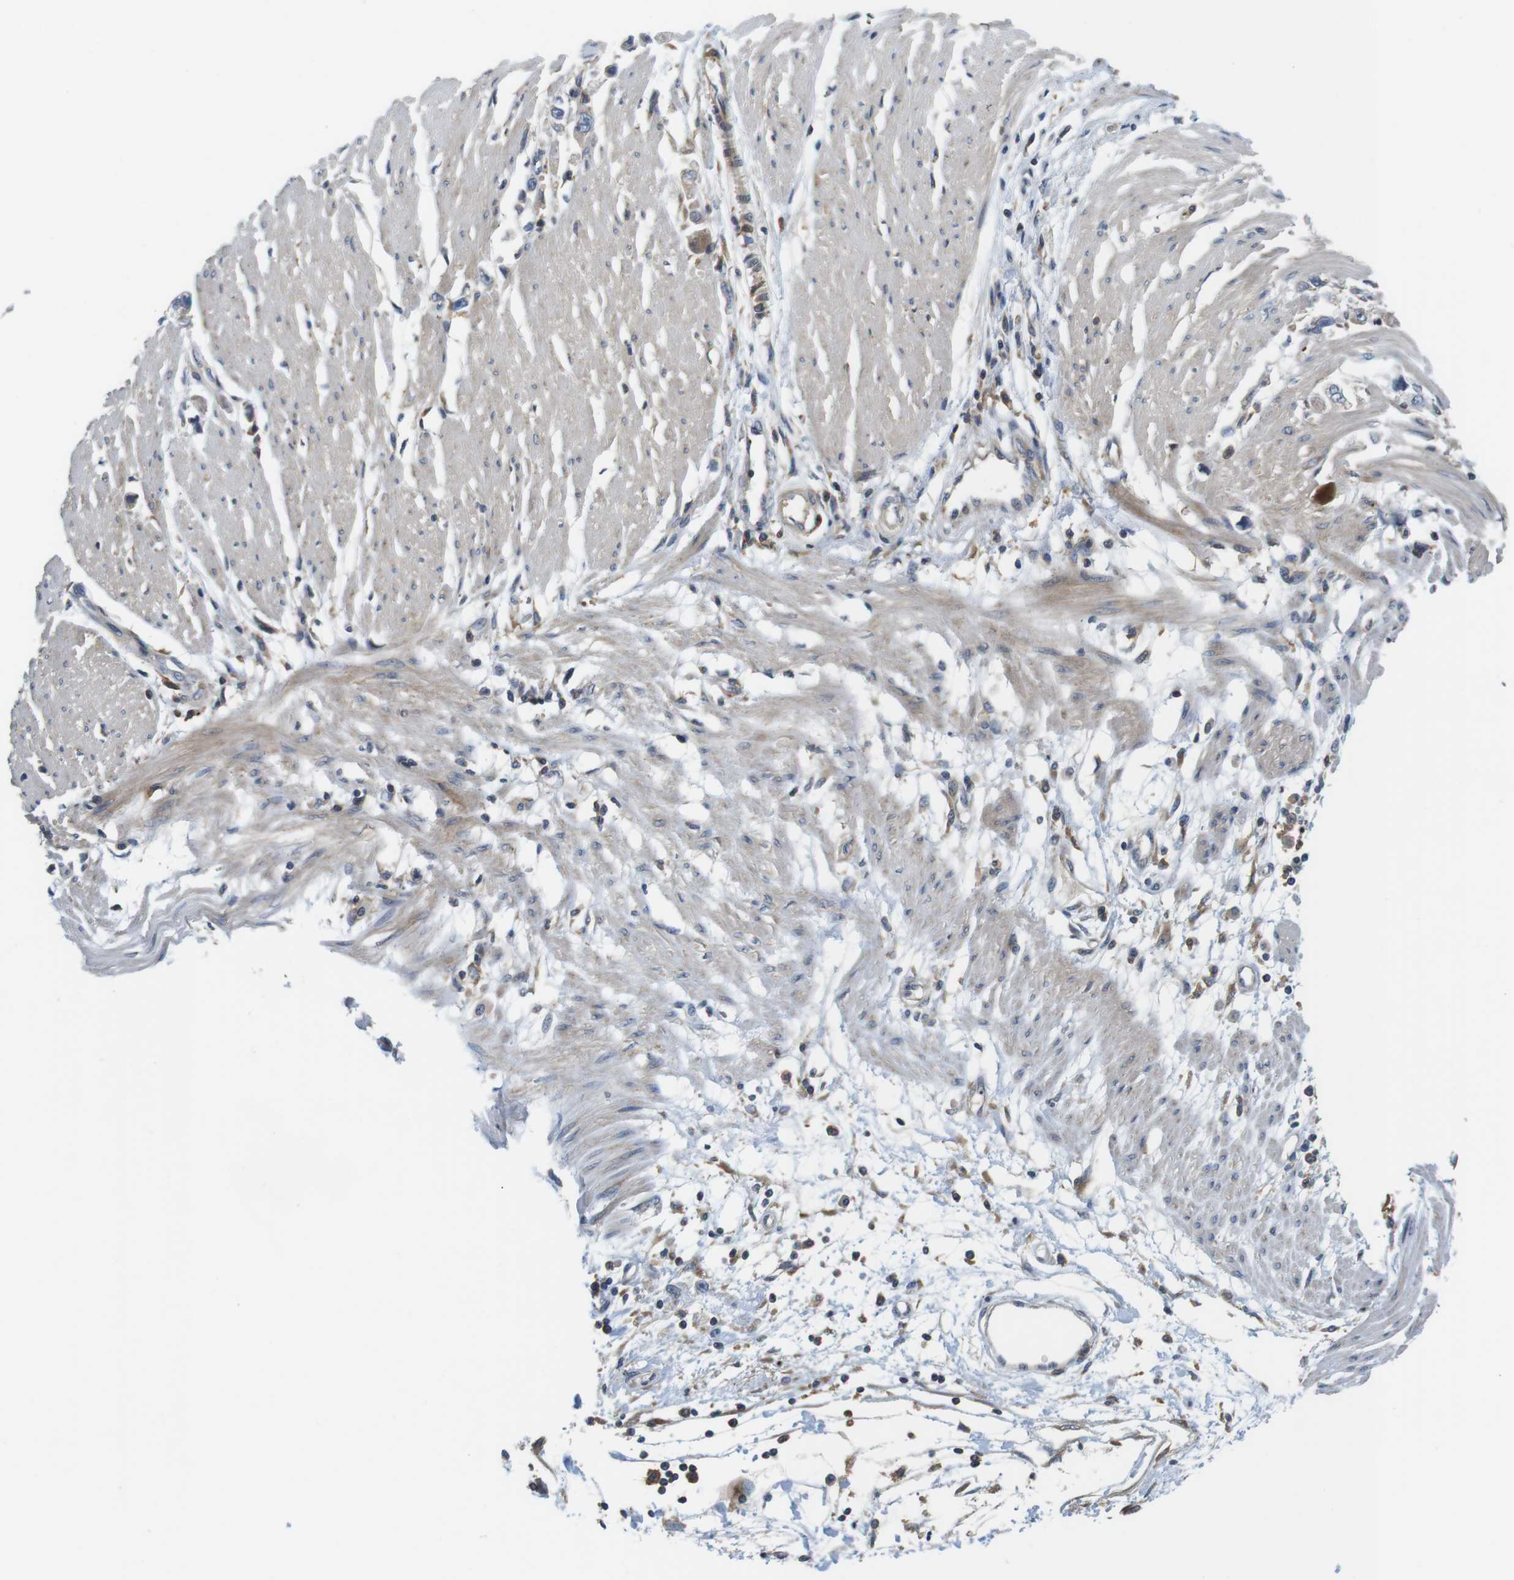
{"staining": {"intensity": "weak", "quantity": "<25%", "location": "cytoplasmic/membranous"}, "tissue": "stomach cancer", "cell_type": "Tumor cells", "image_type": "cancer", "snomed": [{"axis": "morphology", "description": "Adenocarcinoma, NOS"}, {"axis": "topography", "description": "Stomach"}], "caption": "Immunohistochemistry image of stomach adenocarcinoma stained for a protein (brown), which displays no expression in tumor cells.", "gene": "HERPUD2", "patient": {"sex": "female", "age": 59}}